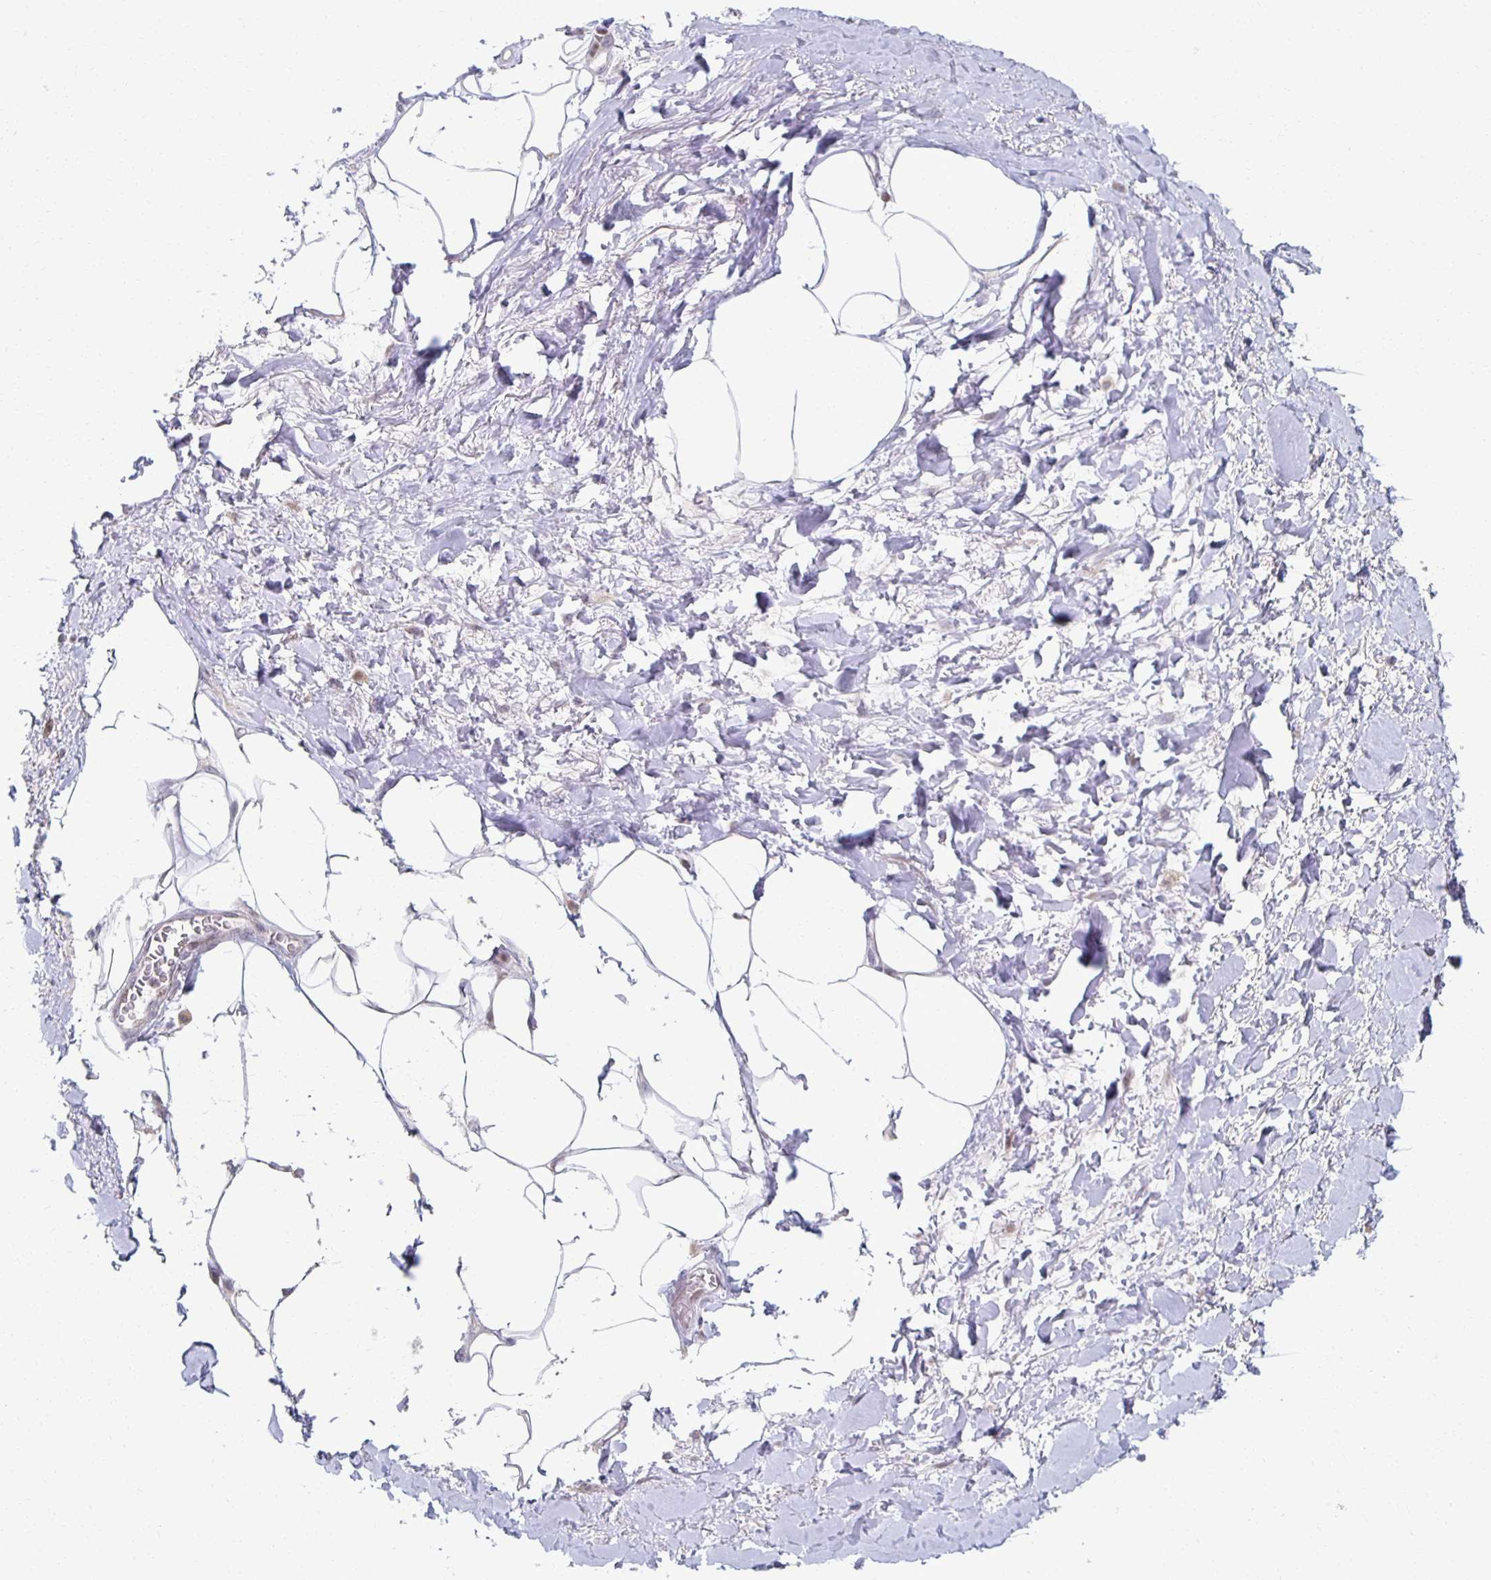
{"staining": {"intensity": "negative", "quantity": "none", "location": "none"}, "tissue": "adipose tissue", "cell_type": "Adipocytes", "image_type": "normal", "snomed": [{"axis": "morphology", "description": "Normal tissue, NOS"}, {"axis": "topography", "description": "Vagina"}, {"axis": "topography", "description": "Peripheral nerve tissue"}], "caption": "Immunohistochemical staining of normal human adipose tissue shows no significant staining in adipocytes.", "gene": "HCFC1R1", "patient": {"sex": "female", "age": 71}}